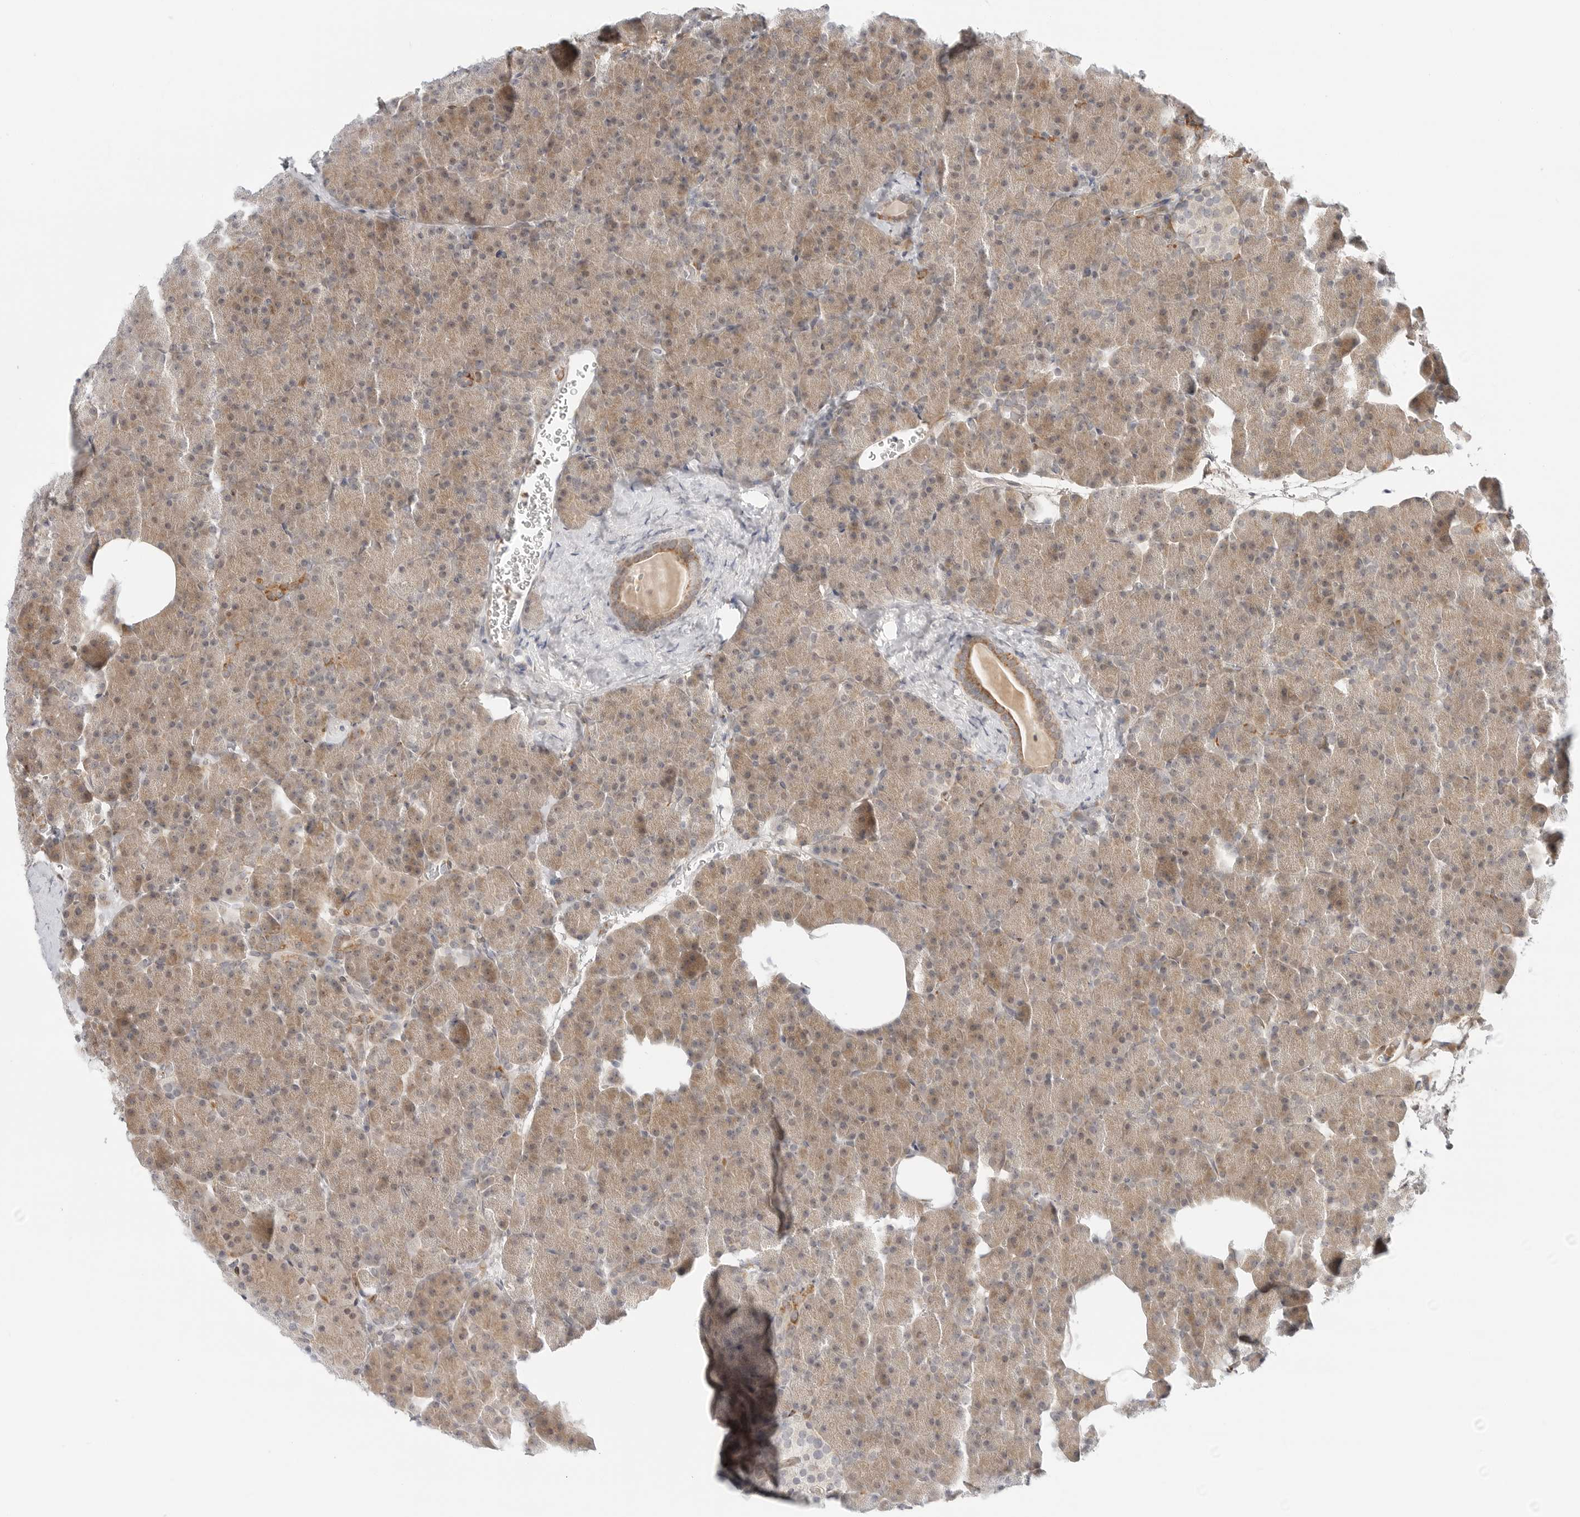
{"staining": {"intensity": "moderate", "quantity": "25%-75%", "location": "cytoplasmic/membranous"}, "tissue": "pancreas", "cell_type": "Exocrine glandular cells", "image_type": "normal", "snomed": [{"axis": "morphology", "description": "Normal tissue, NOS"}, {"axis": "morphology", "description": "Carcinoid, malignant, NOS"}, {"axis": "topography", "description": "Pancreas"}], "caption": "The histopathology image demonstrates immunohistochemical staining of normal pancreas. There is moderate cytoplasmic/membranous positivity is seen in approximately 25%-75% of exocrine glandular cells. The protein is shown in brown color, while the nuclei are stained blue.", "gene": "C1QTNF1", "patient": {"sex": "female", "age": 35}}